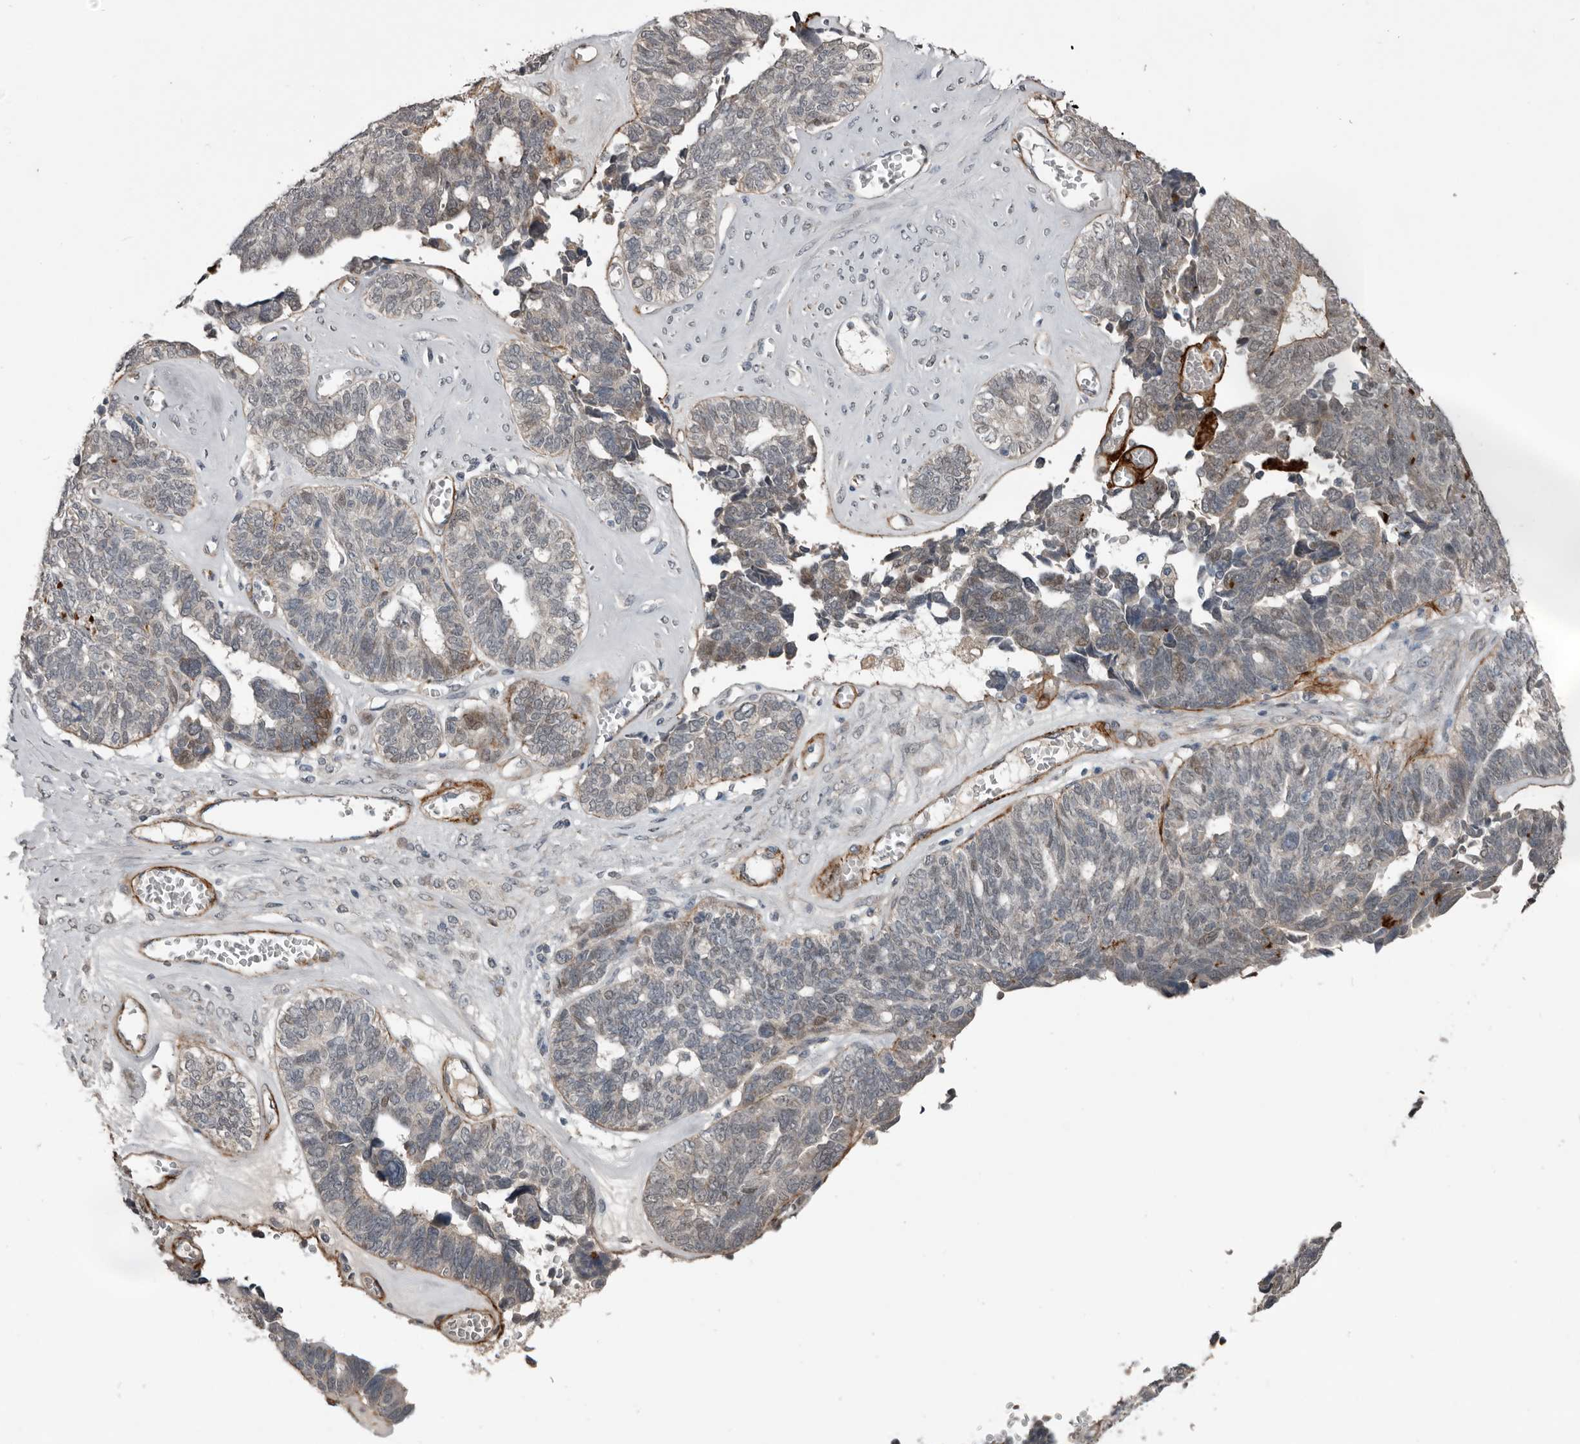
{"staining": {"intensity": "moderate", "quantity": "<25%", "location": "cytoplasmic/membranous"}, "tissue": "ovarian cancer", "cell_type": "Tumor cells", "image_type": "cancer", "snomed": [{"axis": "morphology", "description": "Cystadenocarcinoma, serous, NOS"}, {"axis": "topography", "description": "Ovary"}], "caption": "Brown immunohistochemical staining in ovarian serous cystadenocarcinoma reveals moderate cytoplasmic/membranous expression in approximately <25% of tumor cells.", "gene": "C1orf216", "patient": {"sex": "female", "age": 79}}